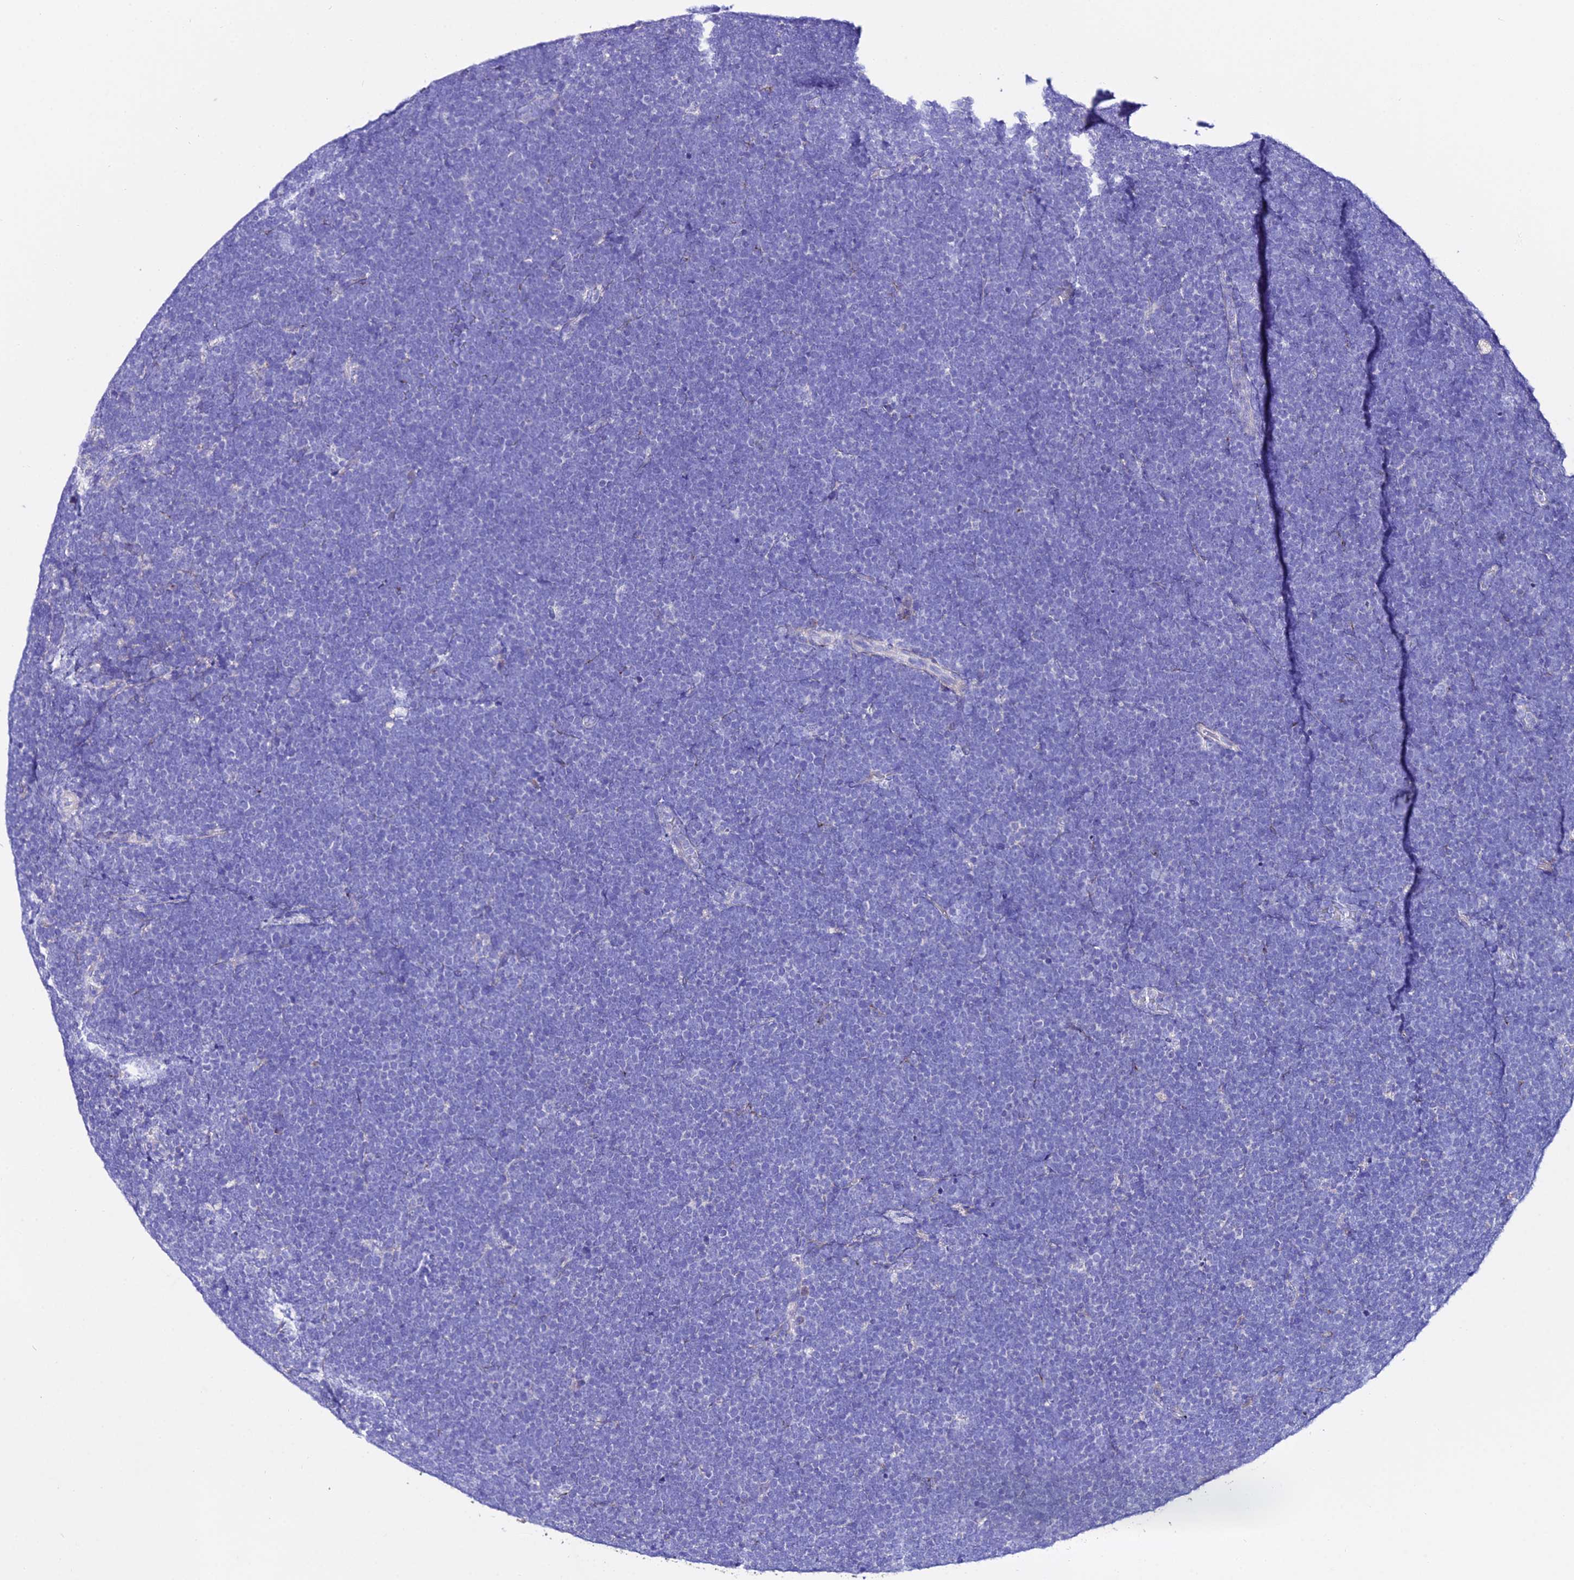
{"staining": {"intensity": "negative", "quantity": "none", "location": "none"}, "tissue": "lymphoma", "cell_type": "Tumor cells", "image_type": "cancer", "snomed": [{"axis": "morphology", "description": "Malignant lymphoma, non-Hodgkin's type, High grade"}, {"axis": "topography", "description": "Lymph node"}], "caption": "The micrograph demonstrates no significant expression in tumor cells of lymphoma.", "gene": "TMEM117", "patient": {"sex": "male", "age": 13}}